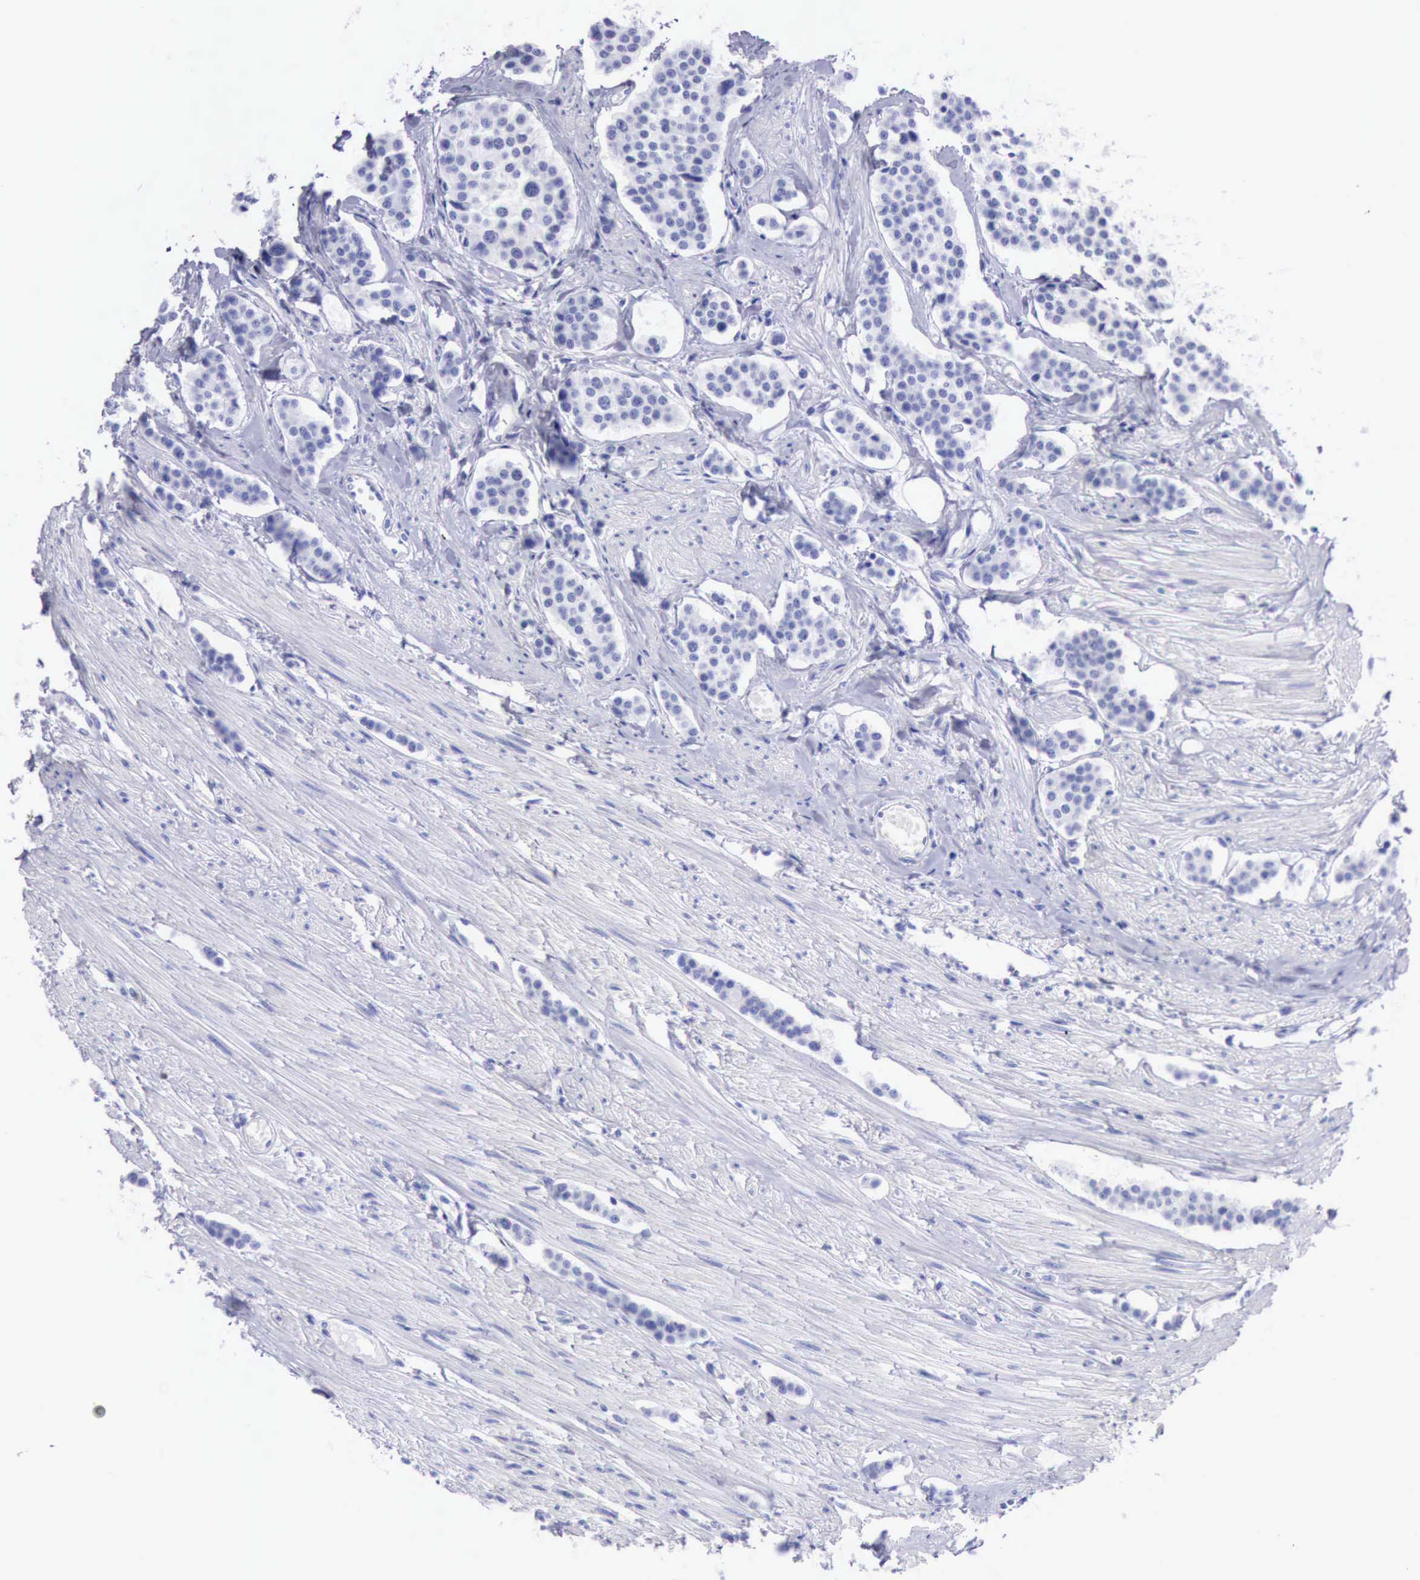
{"staining": {"intensity": "negative", "quantity": "none", "location": "none"}, "tissue": "carcinoid", "cell_type": "Tumor cells", "image_type": "cancer", "snomed": [{"axis": "morphology", "description": "Carcinoid, malignant, NOS"}, {"axis": "topography", "description": "Small intestine"}], "caption": "An immunohistochemistry (IHC) photomicrograph of malignant carcinoid is shown. There is no staining in tumor cells of malignant carcinoid.", "gene": "MCM2", "patient": {"sex": "male", "age": 60}}